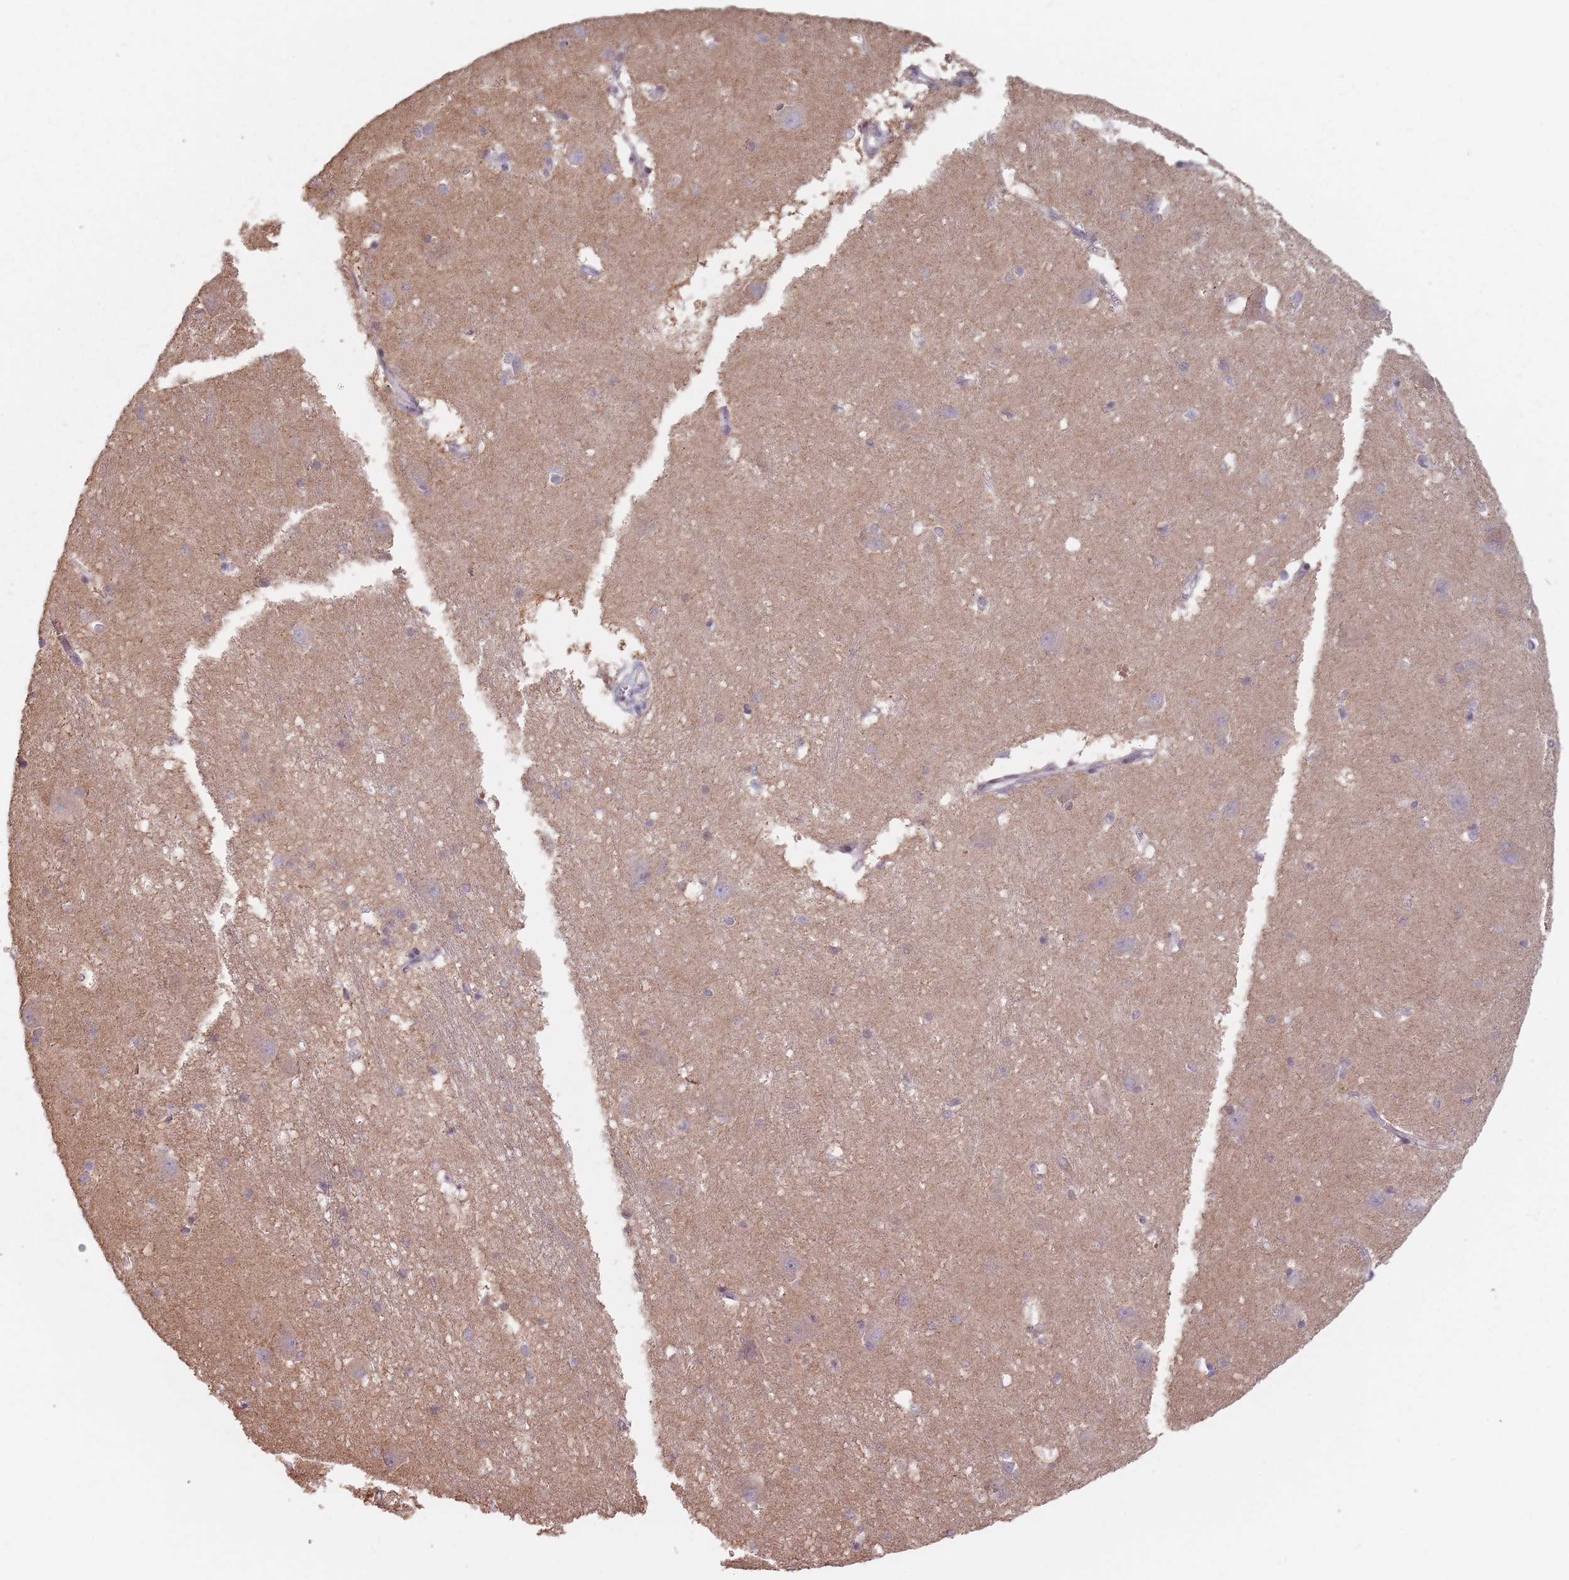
{"staining": {"intensity": "weak", "quantity": "25%-75%", "location": "cytoplasmic/membranous"}, "tissue": "caudate", "cell_type": "Glial cells", "image_type": "normal", "snomed": [{"axis": "morphology", "description": "Normal tissue, NOS"}, {"axis": "topography", "description": "Lateral ventricle wall"}], "caption": "Immunohistochemical staining of benign caudate shows 25%-75% levels of weak cytoplasmic/membranous protein staining in about 25%-75% of glial cells.", "gene": "VPS52", "patient": {"sex": "male", "age": 37}}